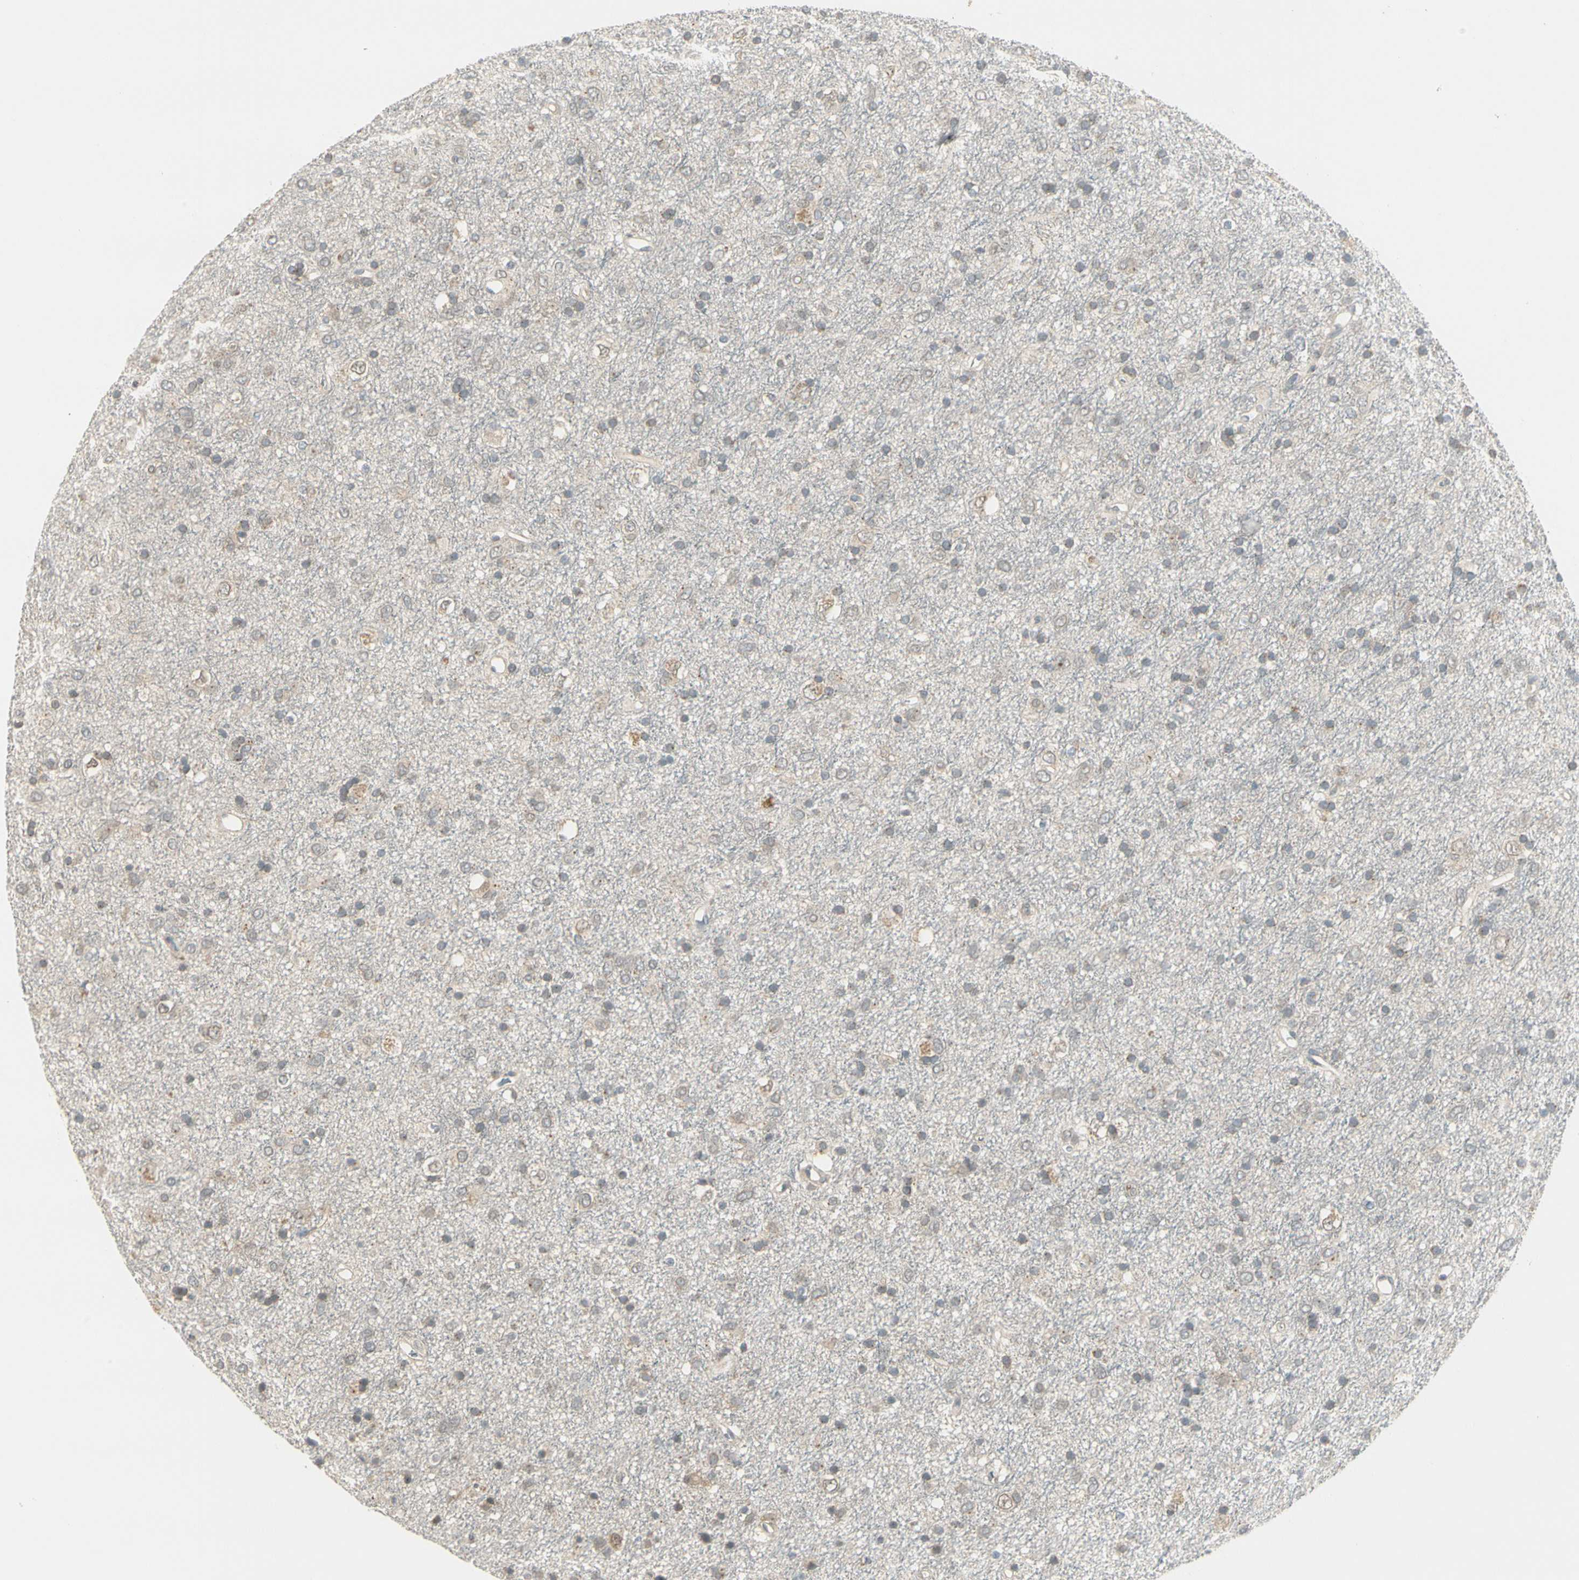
{"staining": {"intensity": "negative", "quantity": "none", "location": "none"}, "tissue": "glioma", "cell_type": "Tumor cells", "image_type": "cancer", "snomed": [{"axis": "morphology", "description": "Glioma, malignant, Low grade"}, {"axis": "topography", "description": "Brain"}], "caption": "Glioma was stained to show a protein in brown. There is no significant positivity in tumor cells. (Stains: DAB (3,3'-diaminobenzidine) IHC with hematoxylin counter stain, Microscopy: brightfield microscopy at high magnification).", "gene": "PCDHB15", "patient": {"sex": "male", "age": 77}}